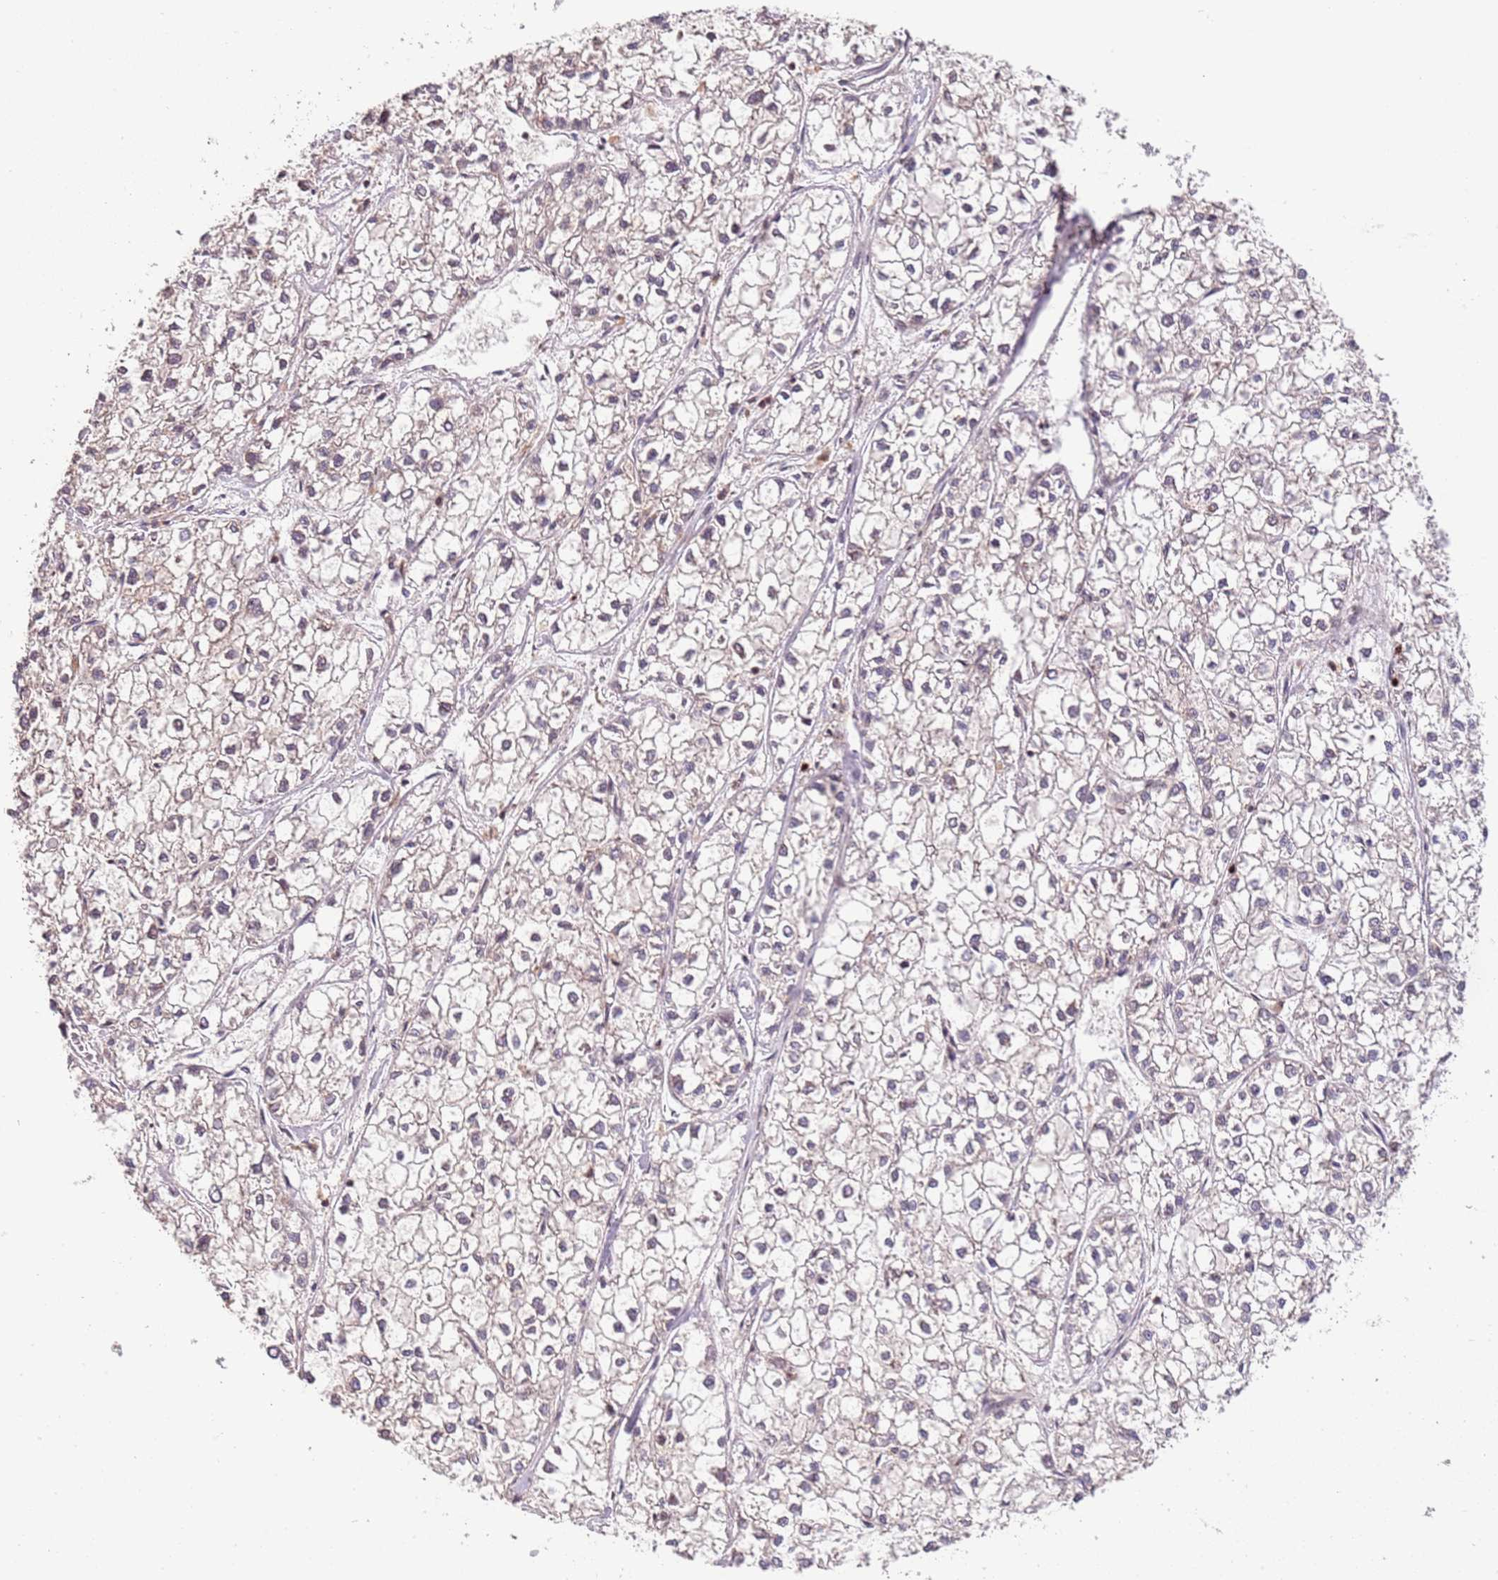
{"staining": {"intensity": "negative", "quantity": "none", "location": "none"}, "tissue": "liver cancer", "cell_type": "Tumor cells", "image_type": "cancer", "snomed": [{"axis": "morphology", "description": "Carcinoma, Hepatocellular, NOS"}, {"axis": "topography", "description": "Liver"}], "caption": "DAB (3,3'-diaminobenzidine) immunohistochemical staining of human liver hepatocellular carcinoma reveals no significant positivity in tumor cells. (DAB immunohistochemistry visualized using brightfield microscopy, high magnification).", "gene": "SLC16A4", "patient": {"sex": "female", "age": 43}}